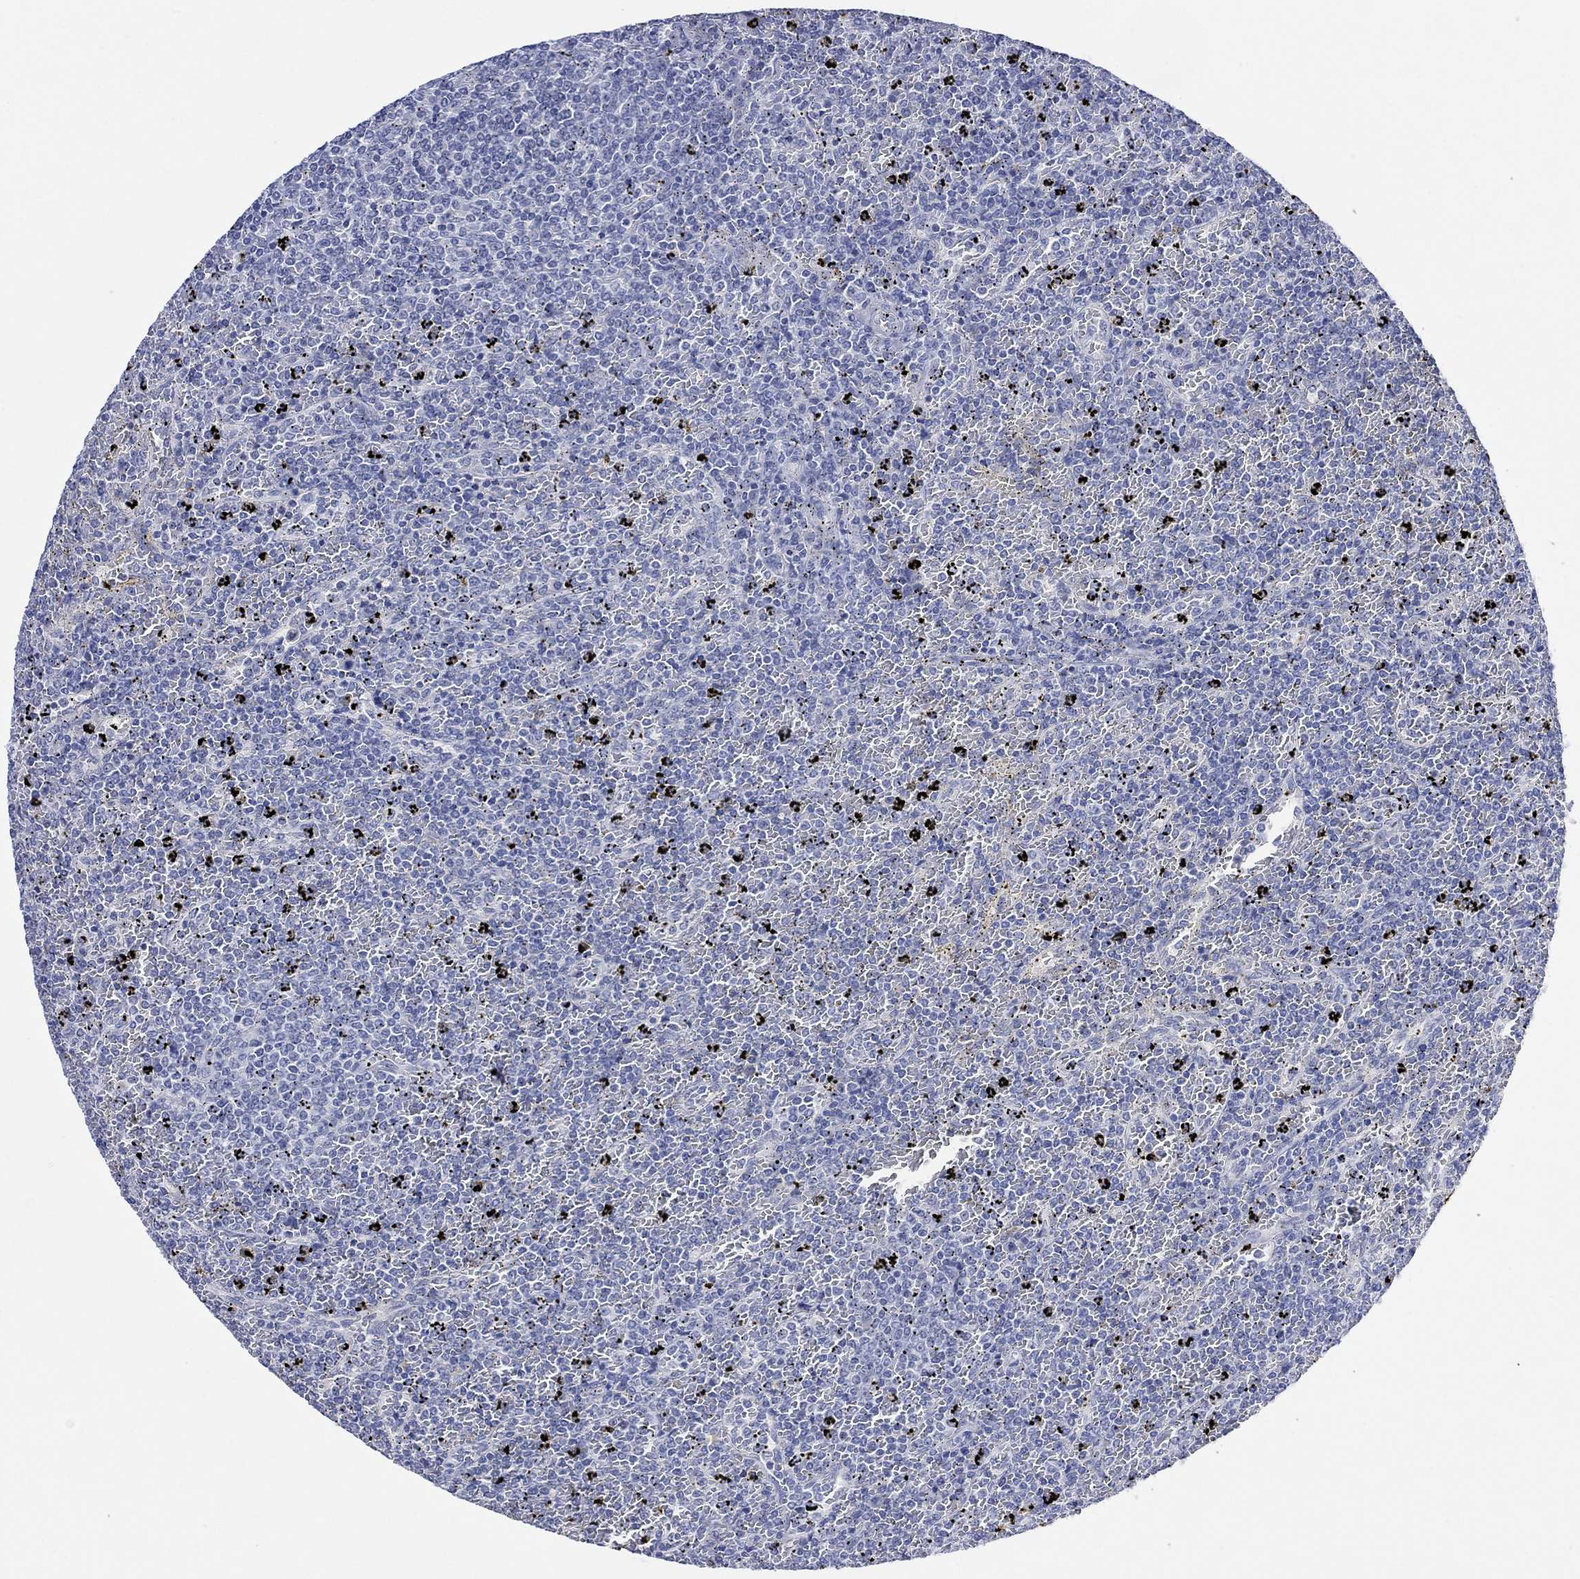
{"staining": {"intensity": "negative", "quantity": "none", "location": "none"}, "tissue": "lymphoma", "cell_type": "Tumor cells", "image_type": "cancer", "snomed": [{"axis": "morphology", "description": "Malignant lymphoma, non-Hodgkin's type, Low grade"}, {"axis": "topography", "description": "Spleen"}], "caption": "Immunohistochemistry (IHC) photomicrograph of neoplastic tissue: human malignant lymphoma, non-Hodgkin's type (low-grade) stained with DAB shows no significant protein expression in tumor cells.", "gene": "FBP2", "patient": {"sex": "female", "age": 77}}